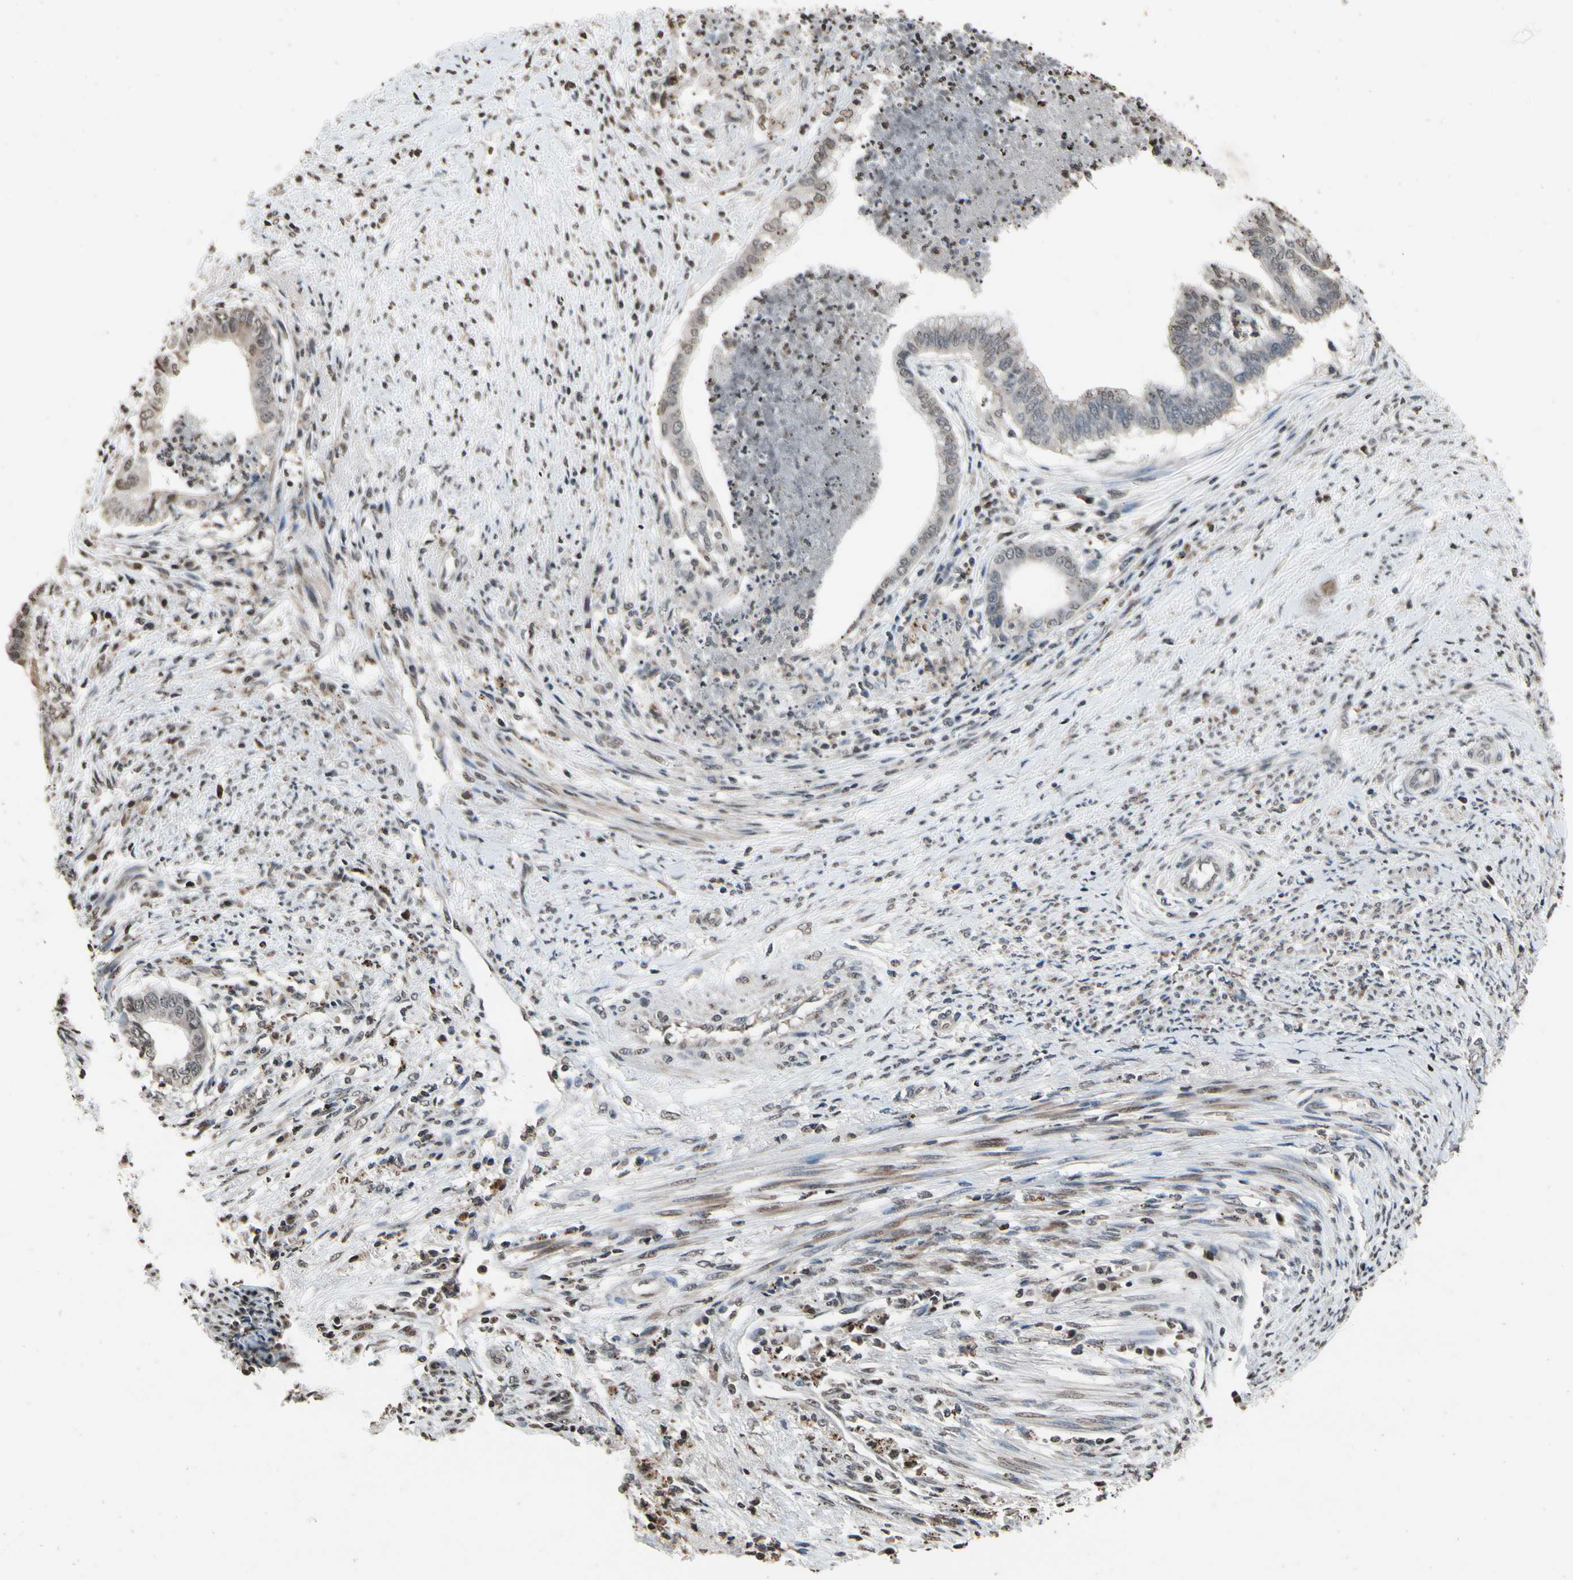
{"staining": {"intensity": "negative", "quantity": "none", "location": "none"}, "tissue": "endometrial cancer", "cell_type": "Tumor cells", "image_type": "cancer", "snomed": [{"axis": "morphology", "description": "Necrosis, NOS"}, {"axis": "morphology", "description": "Adenocarcinoma, NOS"}, {"axis": "topography", "description": "Endometrium"}], "caption": "An immunohistochemistry (IHC) histopathology image of endometrial adenocarcinoma is shown. There is no staining in tumor cells of endometrial adenocarcinoma.", "gene": "HIPK2", "patient": {"sex": "female", "age": 79}}